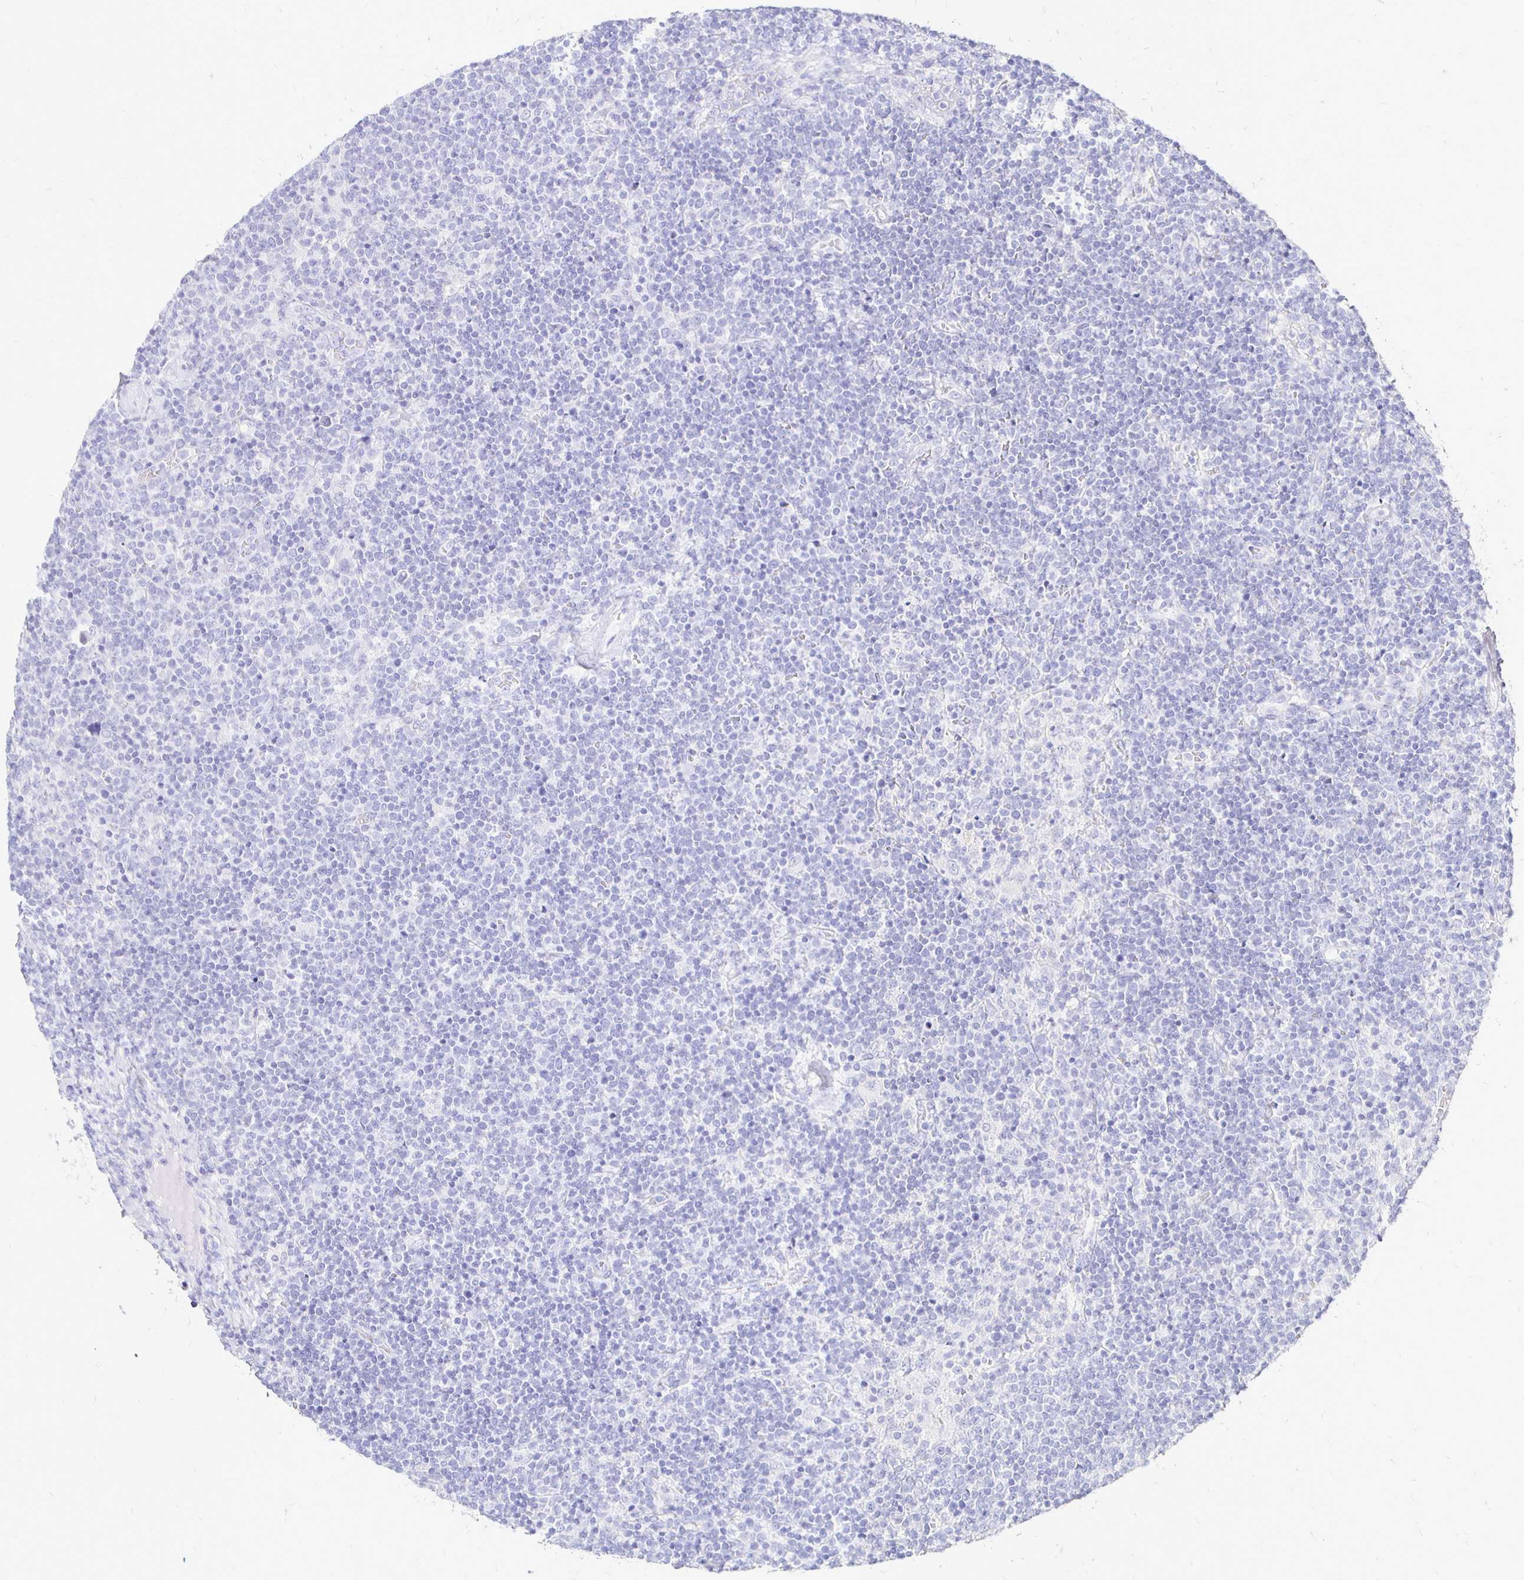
{"staining": {"intensity": "negative", "quantity": "none", "location": "none"}, "tissue": "lymphoma", "cell_type": "Tumor cells", "image_type": "cancer", "snomed": [{"axis": "morphology", "description": "Malignant lymphoma, non-Hodgkin's type, High grade"}, {"axis": "topography", "description": "Lymph node"}], "caption": "This is an IHC photomicrograph of human malignant lymphoma, non-Hodgkin's type (high-grade). There is no expression in tumor cells.", "gene": "IRGC", "patient": {"sex": "male", "age": 61}}